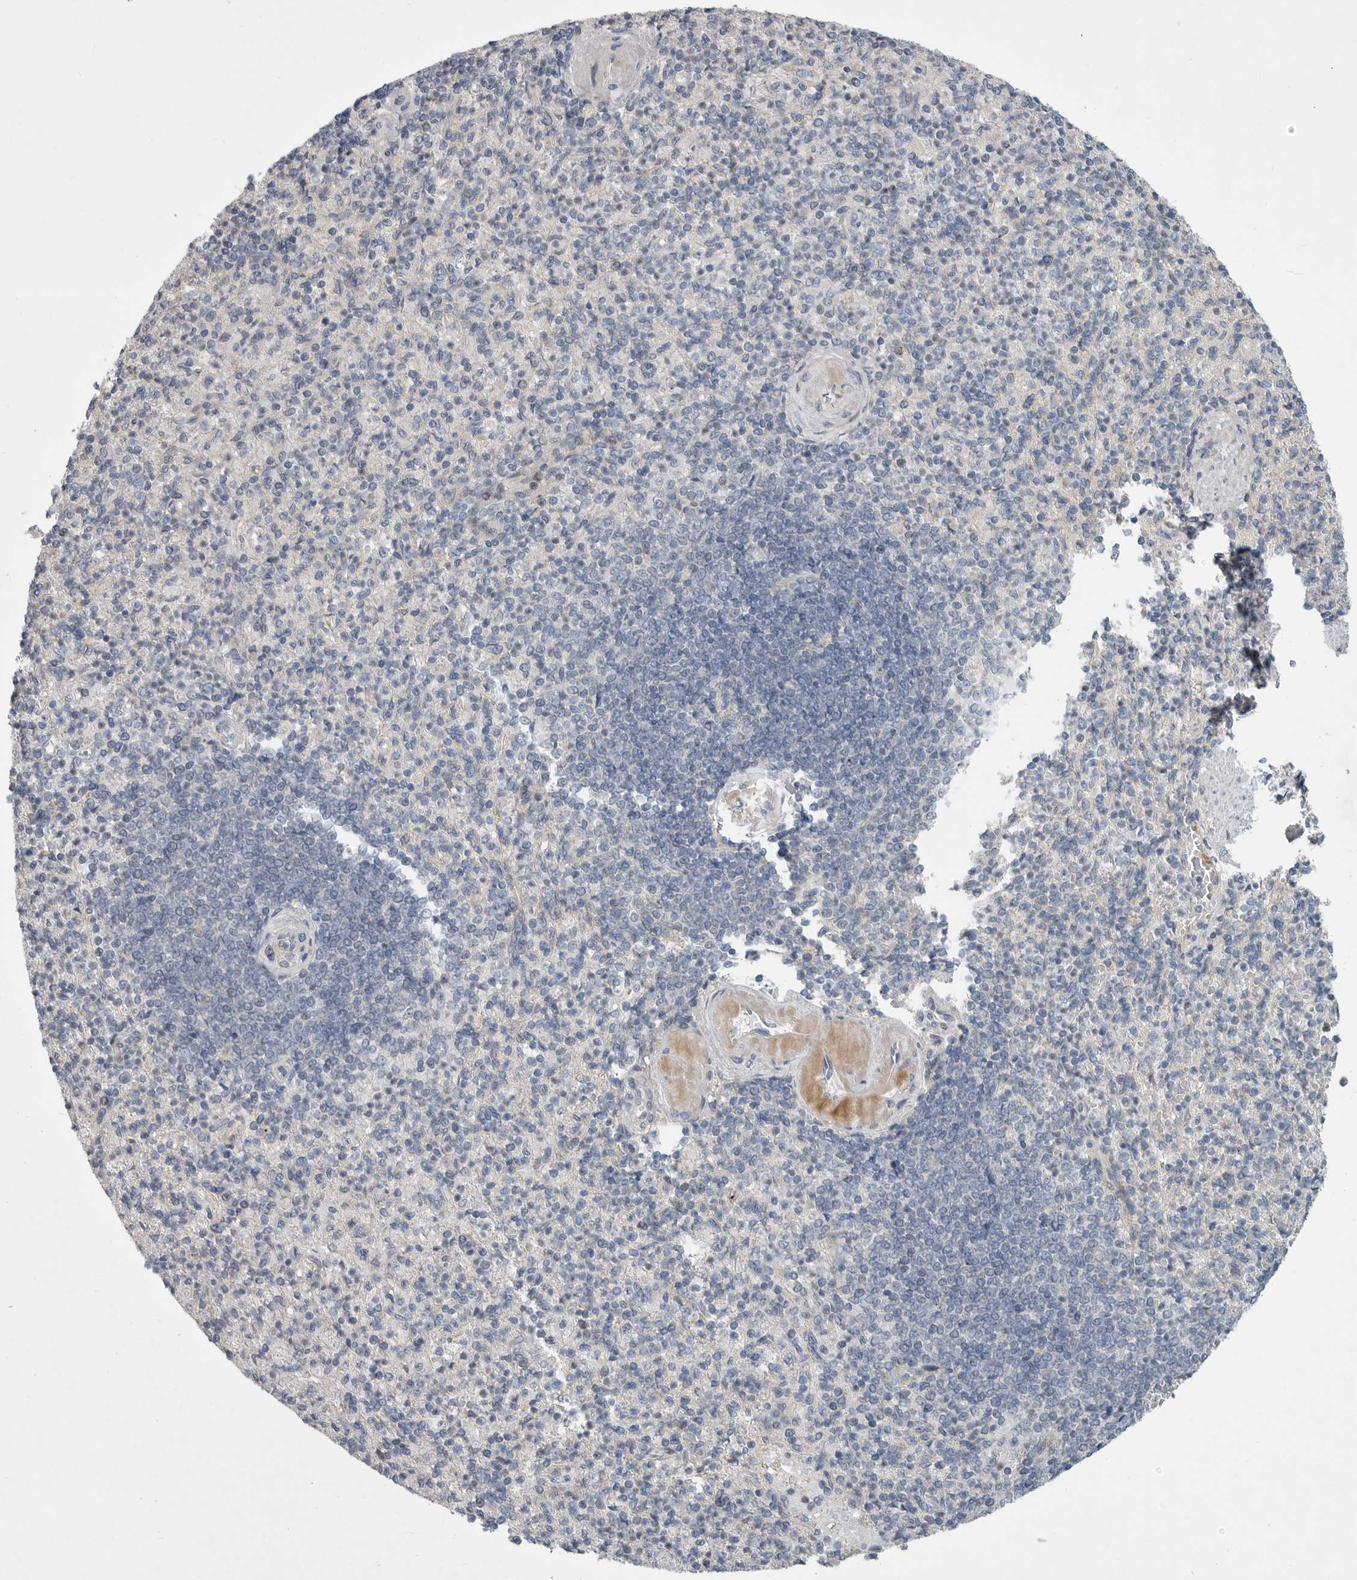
{"staining": {"intensity": "negative", "quantity": "none", "location": "none"}, "tissue": "spleen", "cell_type": "Cells in red pulp", "image_type": "normal", "snomed": [{"axis": "morphology", "description": "Normal tissue, NOS"}, {"axis": "topography", "description": "Spleen"}], "caption": "The histopathology image demonstrates no significant staining in cells in red pulp of spleen. (DAB immunohistochemistry (IHC), high magnification).", "gene": "FBXO43", "patient": {"sex": "female", "age": 74}}